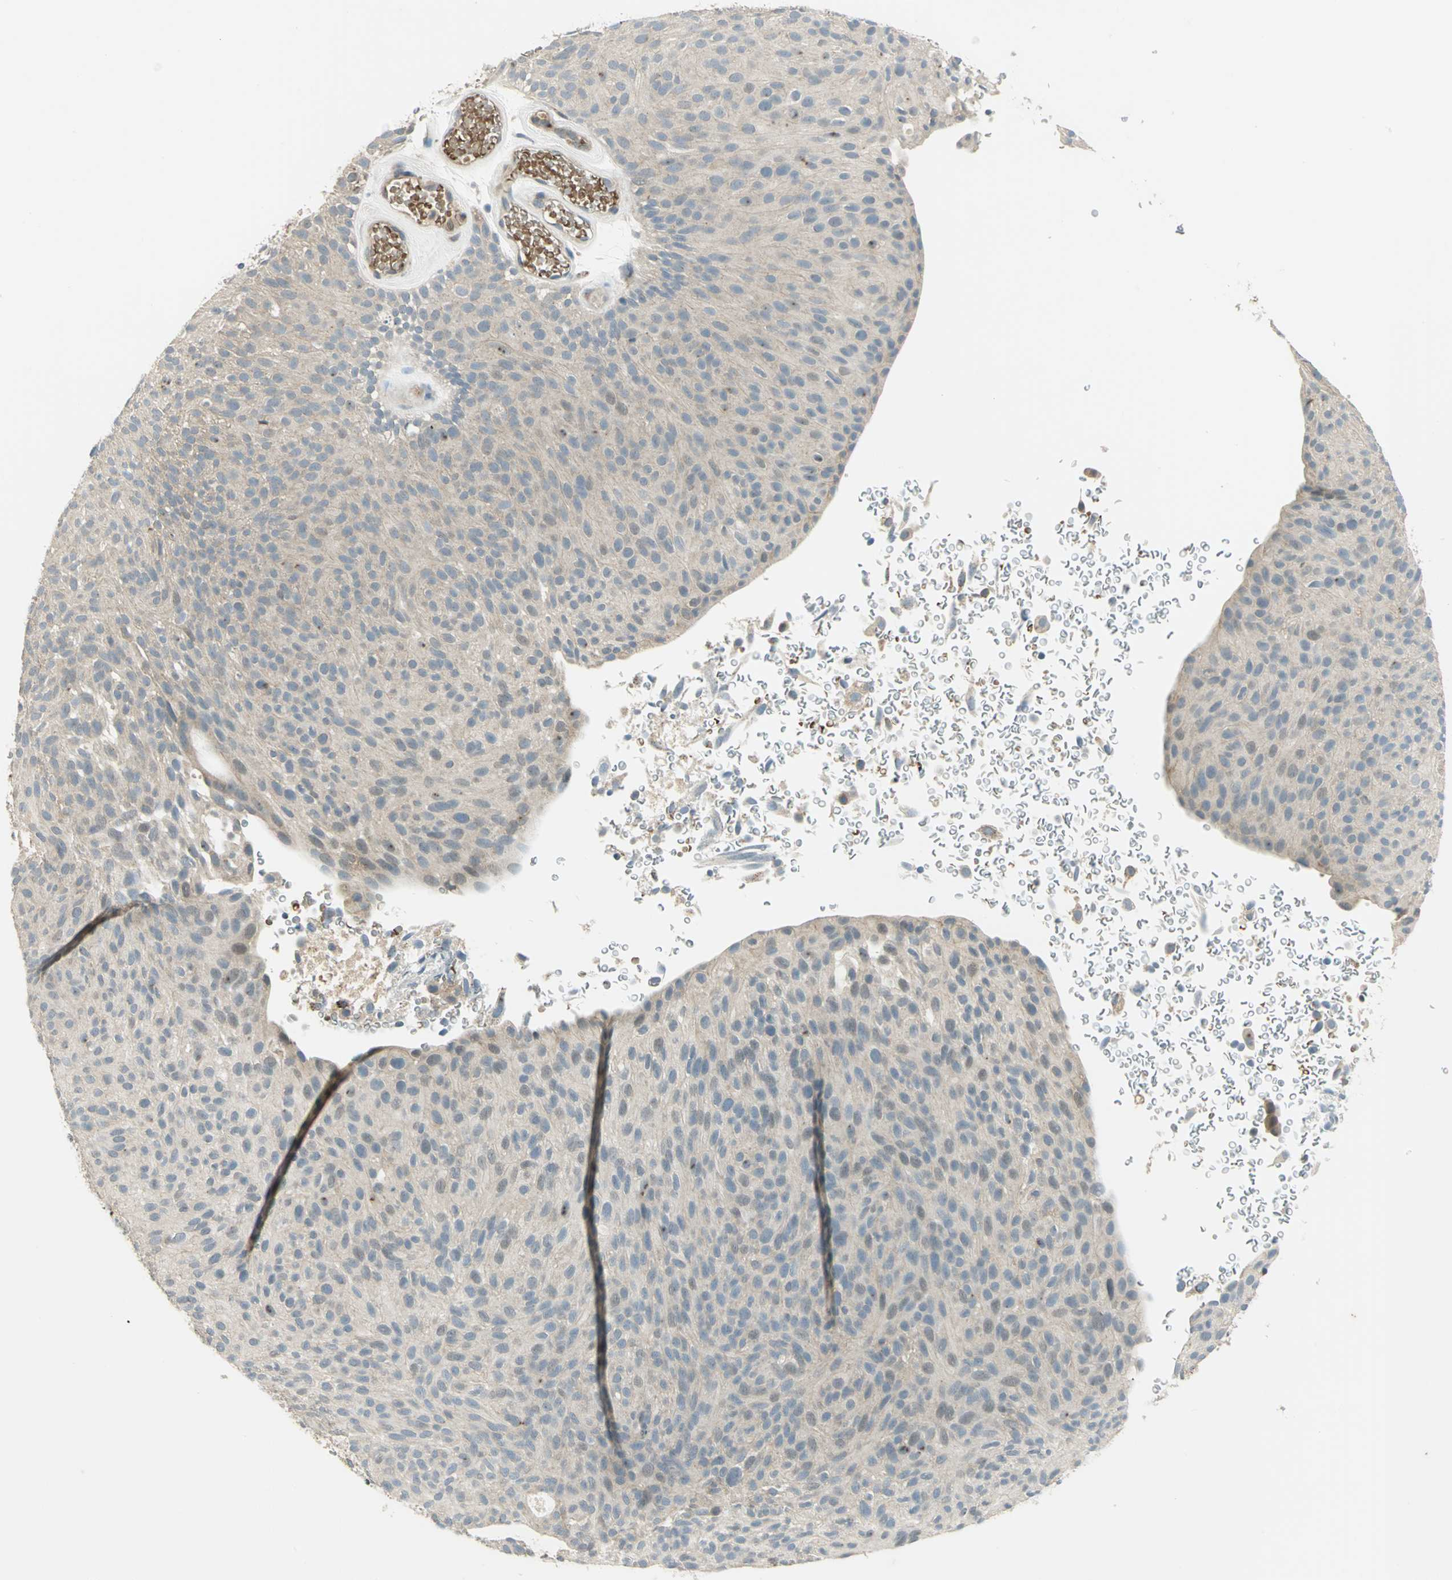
{"staining": {"intensity": "negative", "quantity": "none", "location": "none"}, "tissue": "urothelial cancer", "cell_type": "Tumor cells", "image_type": "cancer", "snomed": [{"axis": "morphology", "description": "Urothelial carcinoma, Low grade"}, {"axis": "topography", "description": "Urinary bladder"}], "caption": "Image shows no significant protein positivity in tumor cells of urothelial carcinoma (low-grade).", "gene": "RAD17", "patient": {"sex": "male", "age": 78}}